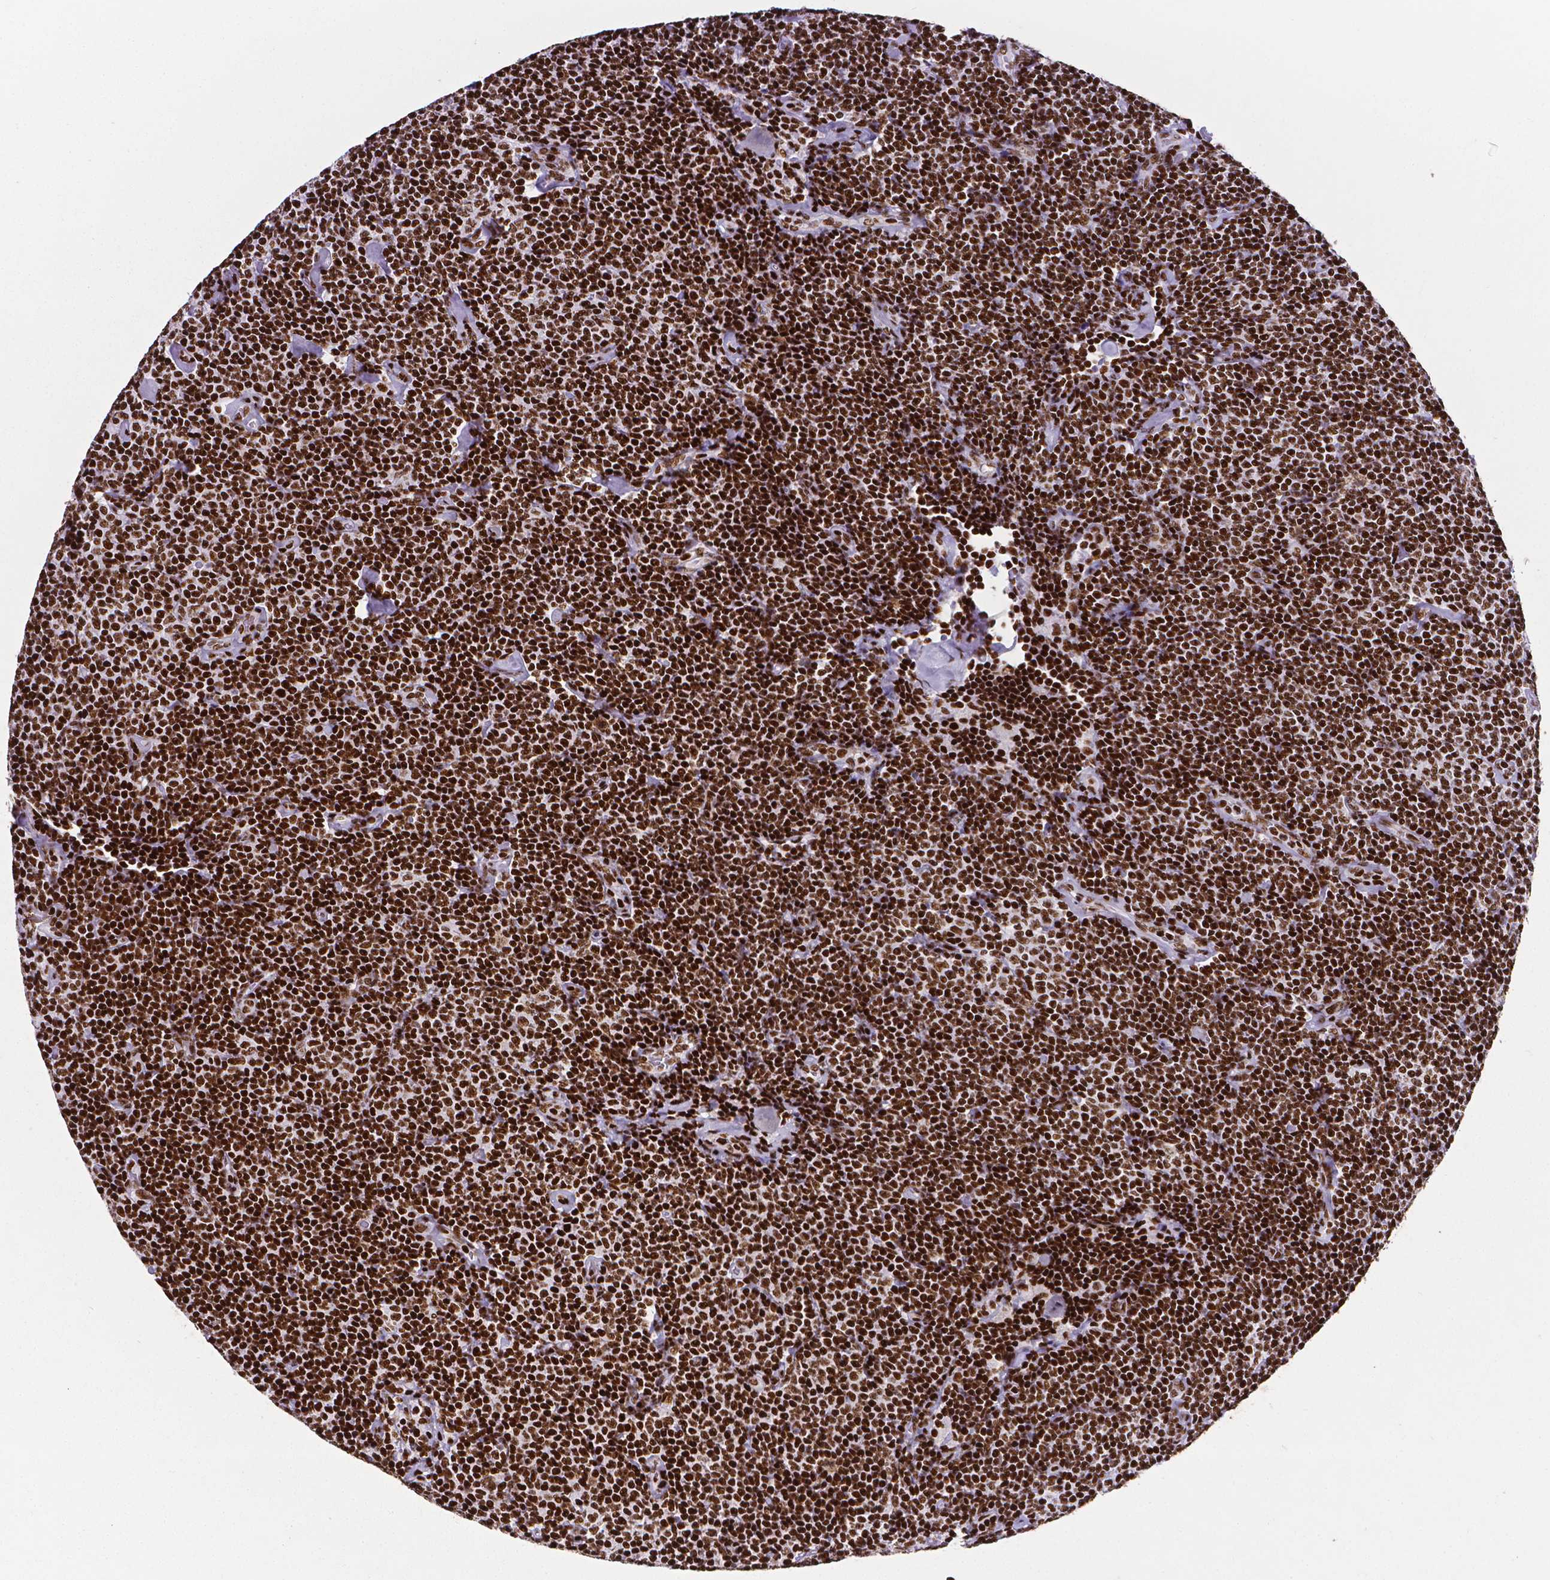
{"staining": {"intensity": "strong", "quantity": ">75%", "location": "nuclear"}, "tissue": "lymphoma", "cell_type": "Tumor cells", "image_type": "cancer", "snomed": [{"axis": "morphology", "description": "Malignant lymphoma, non-Hodgkin's type, Low grade"}, {"axis": "topography", "description": "Lymph node"}], "caption": "Lymphoma stained with DAB immunohistochemistry exhibits high levels of strong nuclear expression in approximately >75% of tumor cells.", "gene": "CTCF", "patient": {"sex": "male", "age": 81}}